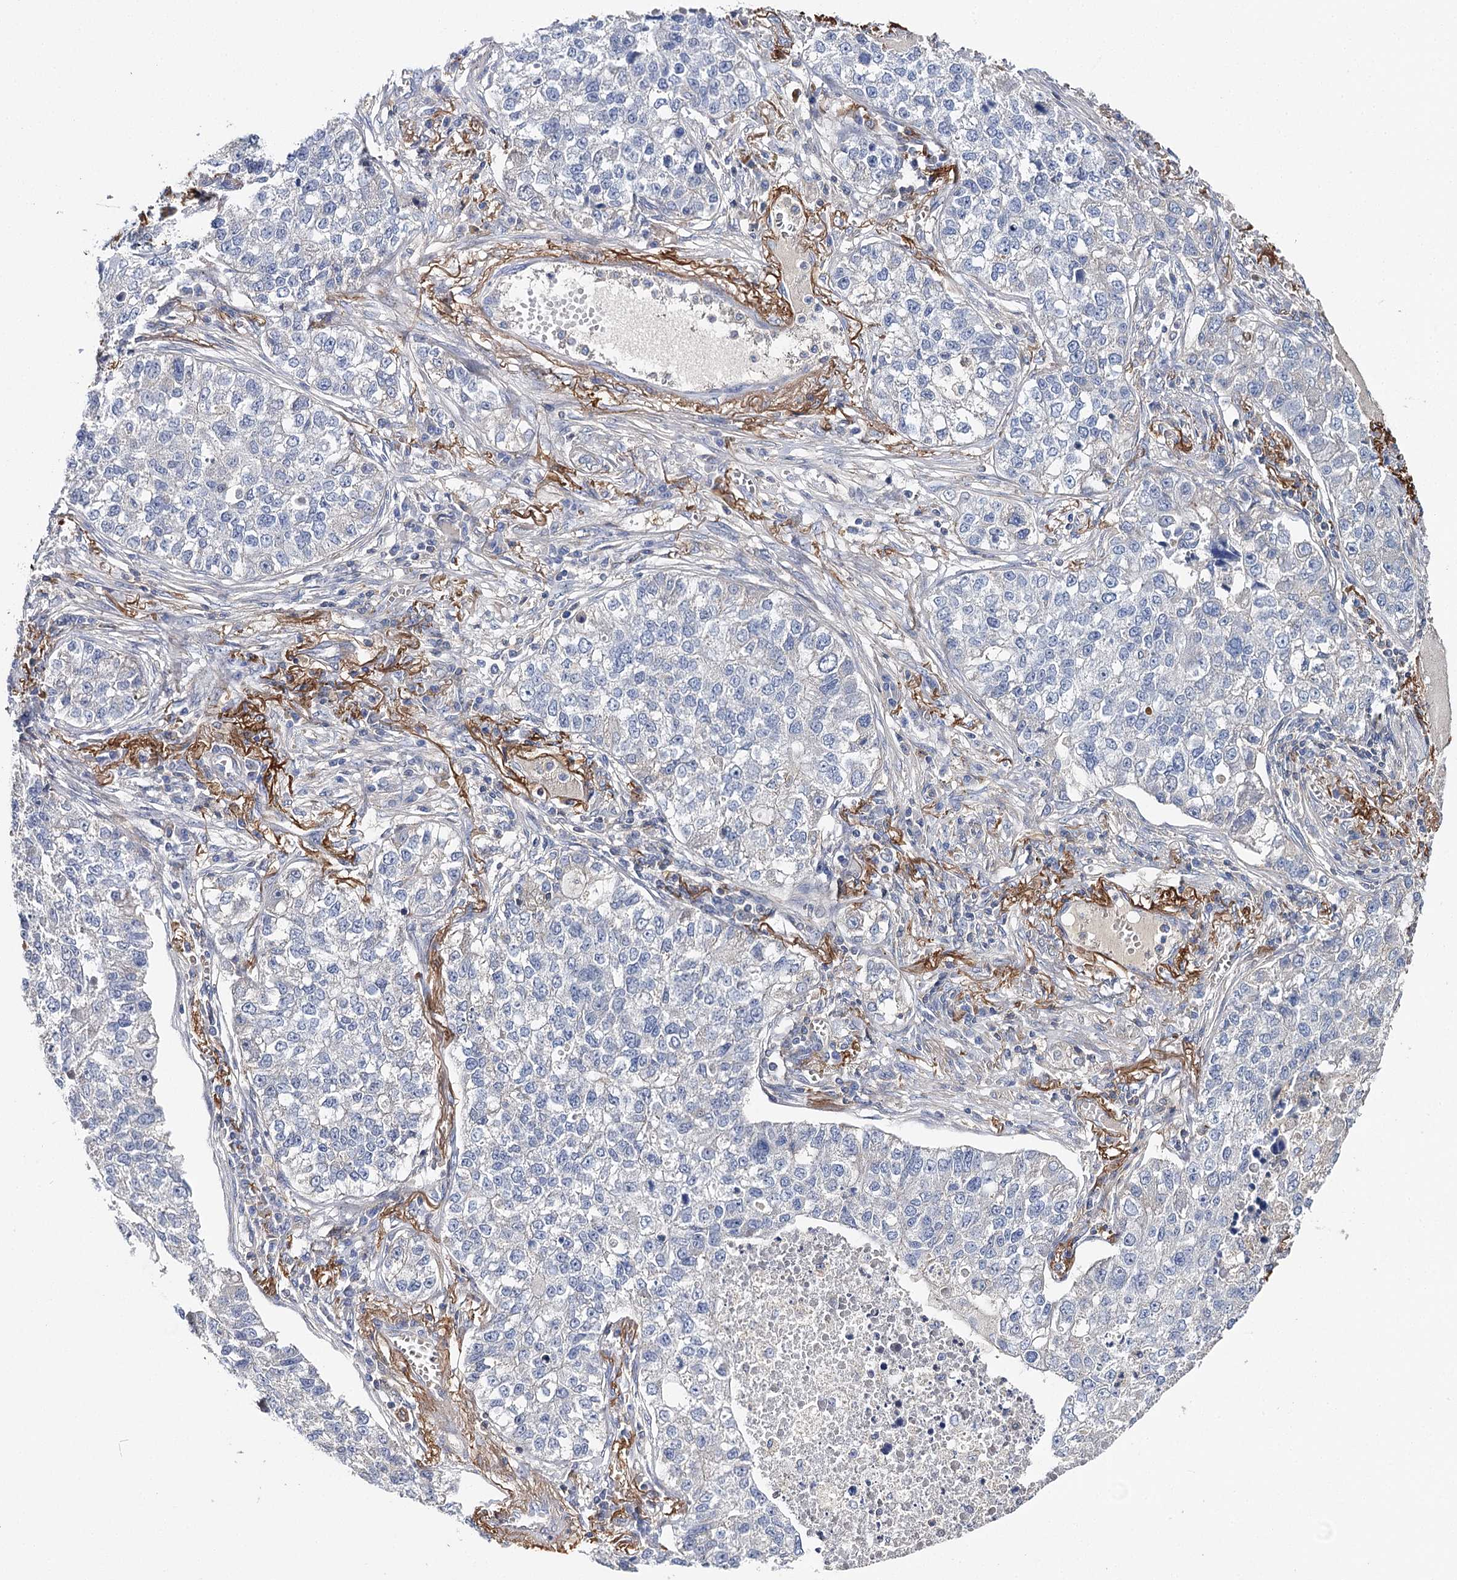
{"staining": {"intensity": "negative", "quantity": "none", "location": "none"}, "tissue": "lung cancer", "cell_type": "Tumor cells", "image_type": "cancer", "snomed": [{"axis": "morphology", "description": "Adenocarcinoma, NOS"}, {"axis": "topography", "description": "Lung"}], "caption": "DAB immunohistochemical staining of human lung adenocarcinoma demonstrates no significant staining in tumor cells. (DAB (3,3'-diaminobenzidine) immunohistochemistry, high magnification).", "gene": "EPYC", "patient": {"sex": "male", "age": 49}}